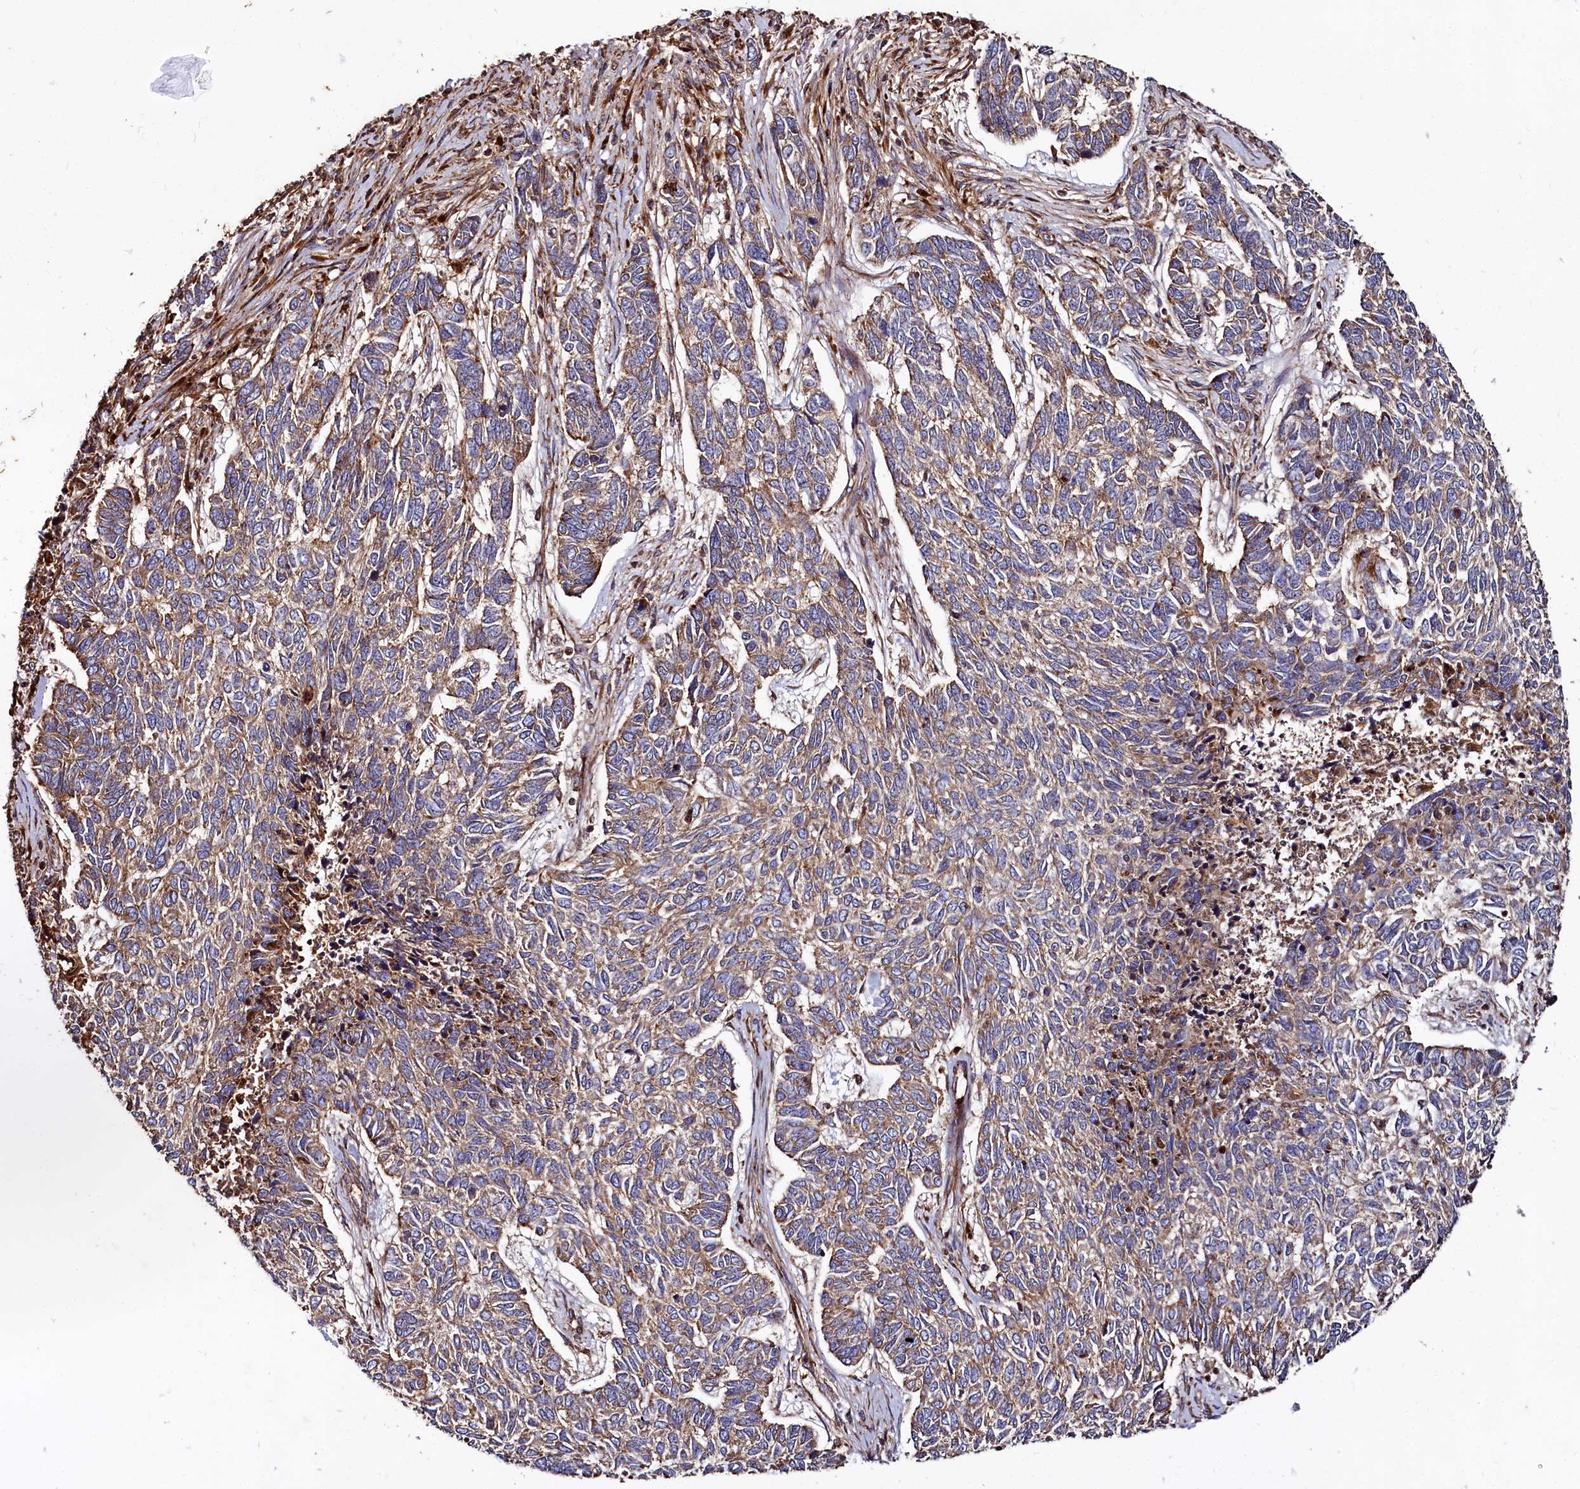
{"staining": {"intensity": "weak", "quantity": "25%-75%", "location": "cytoplasmic/membranous"}, "tissue": "skin cancer", "cell_type": "Tumor cells", "image_type": "cancer", "snomed": [{"axis": "morphology", "description": "Basal cell carcinoma"}, {"axis": "topography", "description": "Skin"}], "caption": "Skin cancer (basal cell carcinoma) was stained to show a protein in brown. There is low levels of weak cytoplasmic/membranous positivity in approximately 25%-75% of tumor cells.", "gene": "WDR73", "patient": {"sex": "female", "age": 65}}